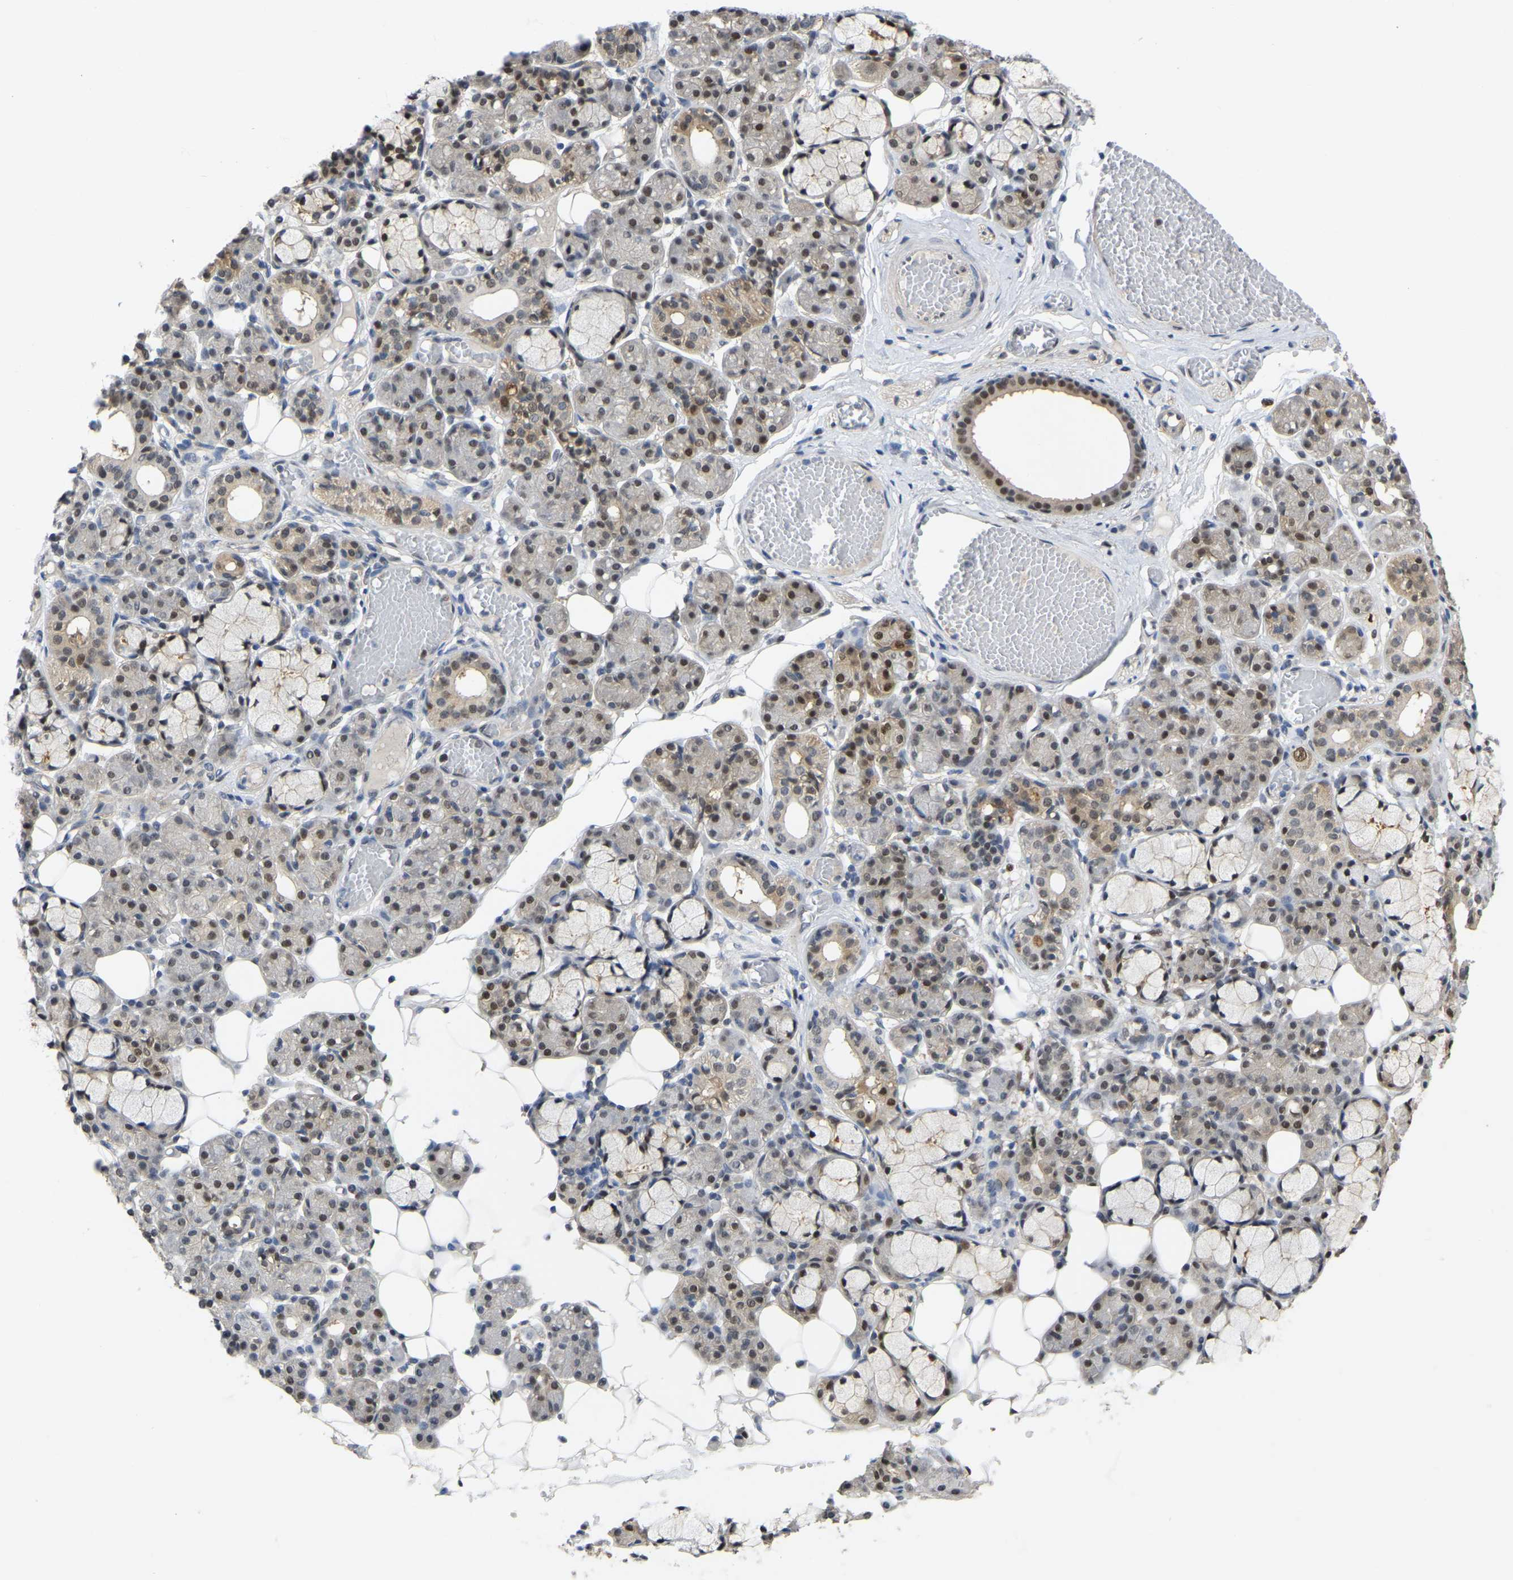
{"staining": {"intensity": "strong", "quantity": "25%-75%", "location": "nuclear"}, "tissue": "salivary gland", "cell_type": "Glandular cells", "image_type": "normal", "snomed": [{"axis": "morphology", "description": "Normal tissue, NOS"}, {"axis": "topography", "description": "Salivary gland"}], "caption": "Salivary gland stained with IHC exhibits strong nuclear staining in approximately 25%-75% of glandular cells. The staining is performed using DAB brown chromogen to label protein expression. The nuclei are counter-stained blue using hematoxylin.", "gene": "KLRG2", "patient": {"sex": "male", "age": 63}}